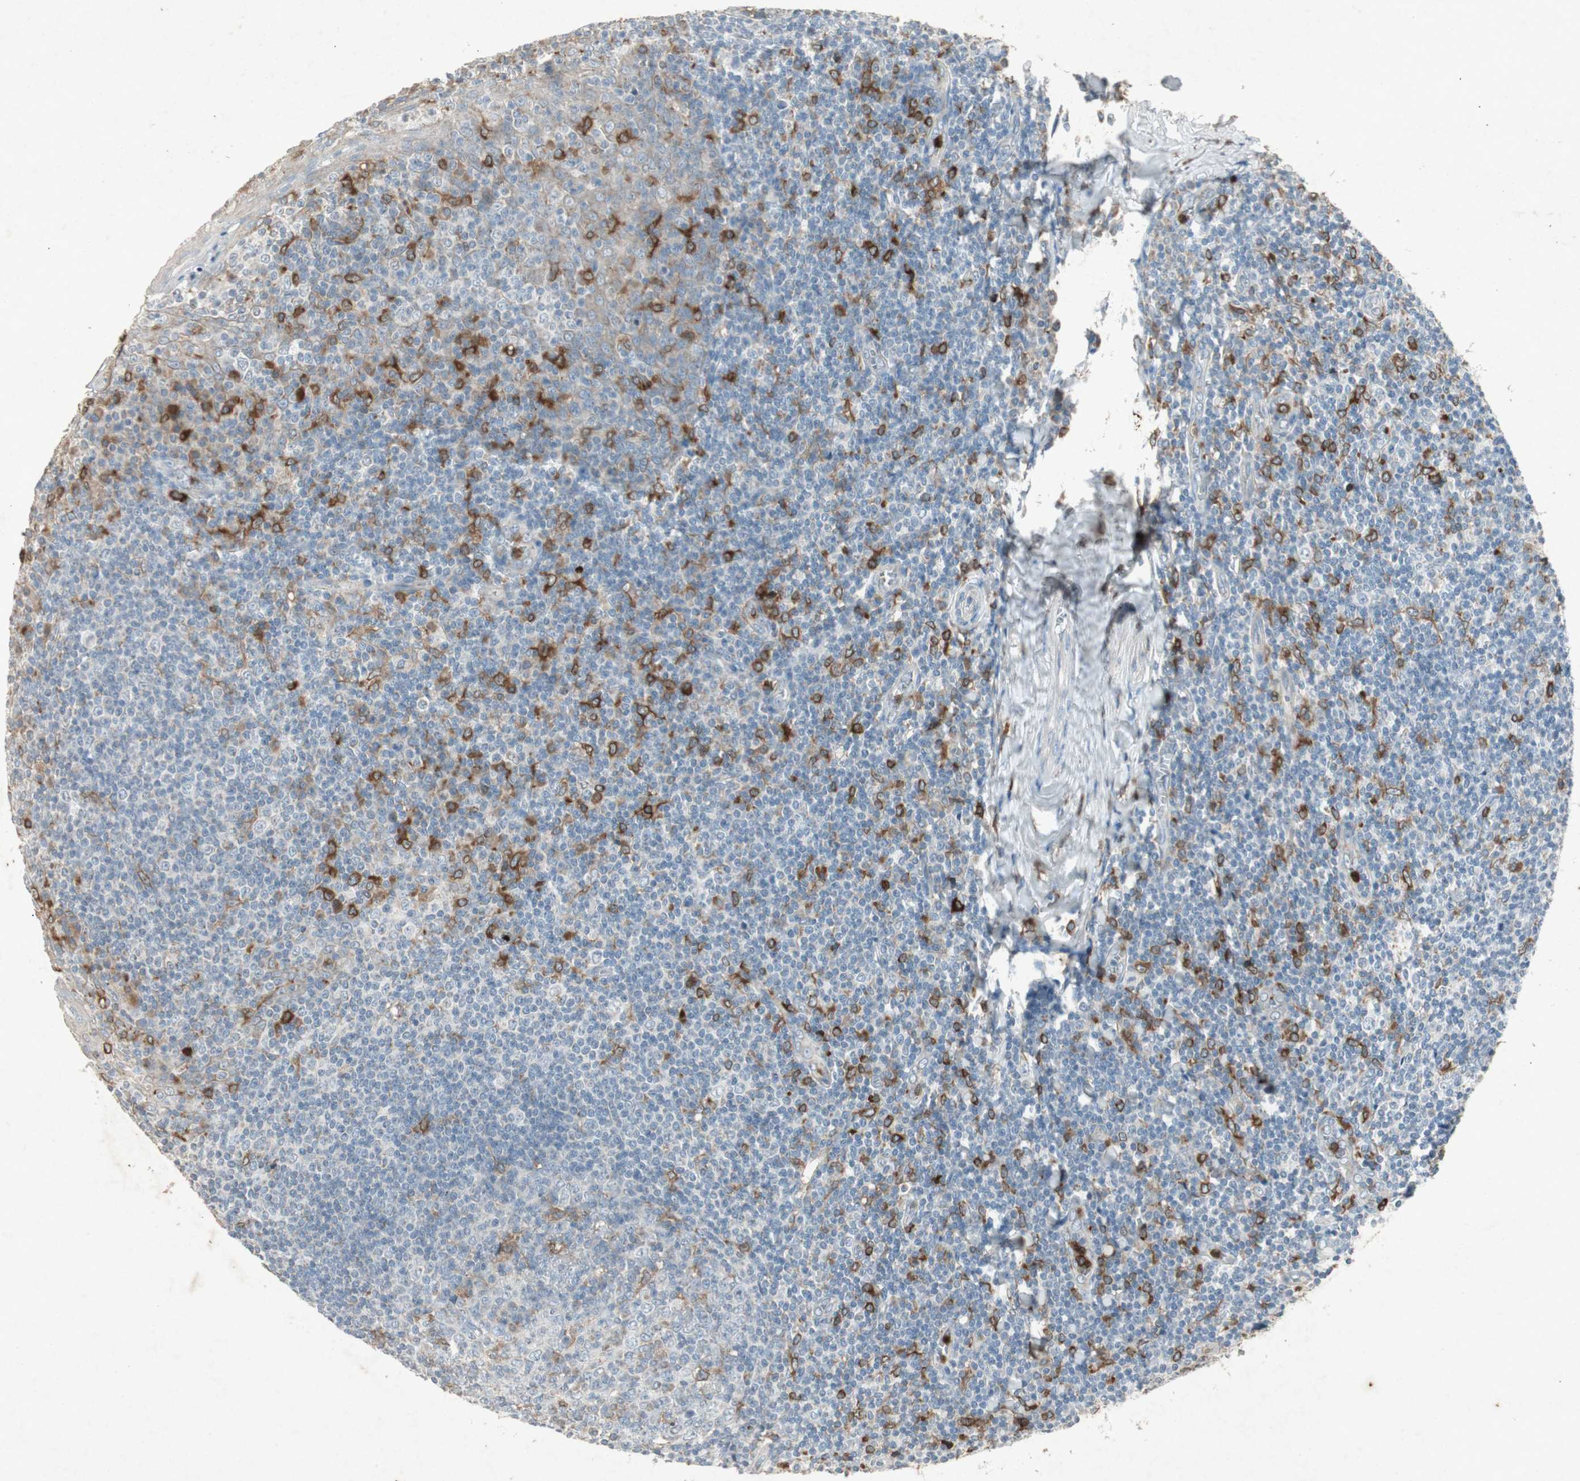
{"staining": {"intensity": "moderate", "quantity": "<25%", "location": "cytoplasmic/membranous"}, "tissue": "tonsil", "cell_type": "Germinal center cells", "image_type": "normal", "snomed": [{"axis": "morphology", "description": "Normal tissue, NOS"}, {"axis": "topography", "description": "Tonsil"}], "caption": "Protein expression analysis of normal tonsil shows moderate cytoplasmic/membranous positivity in approximately <25% of germinal center cells. (DAB (3,3'-diaminobenzidine) = brown stain, brightfield microscopy at high magnification).", "gene": "TYROBP", "patient": {"sex": "male", "age": 31}}